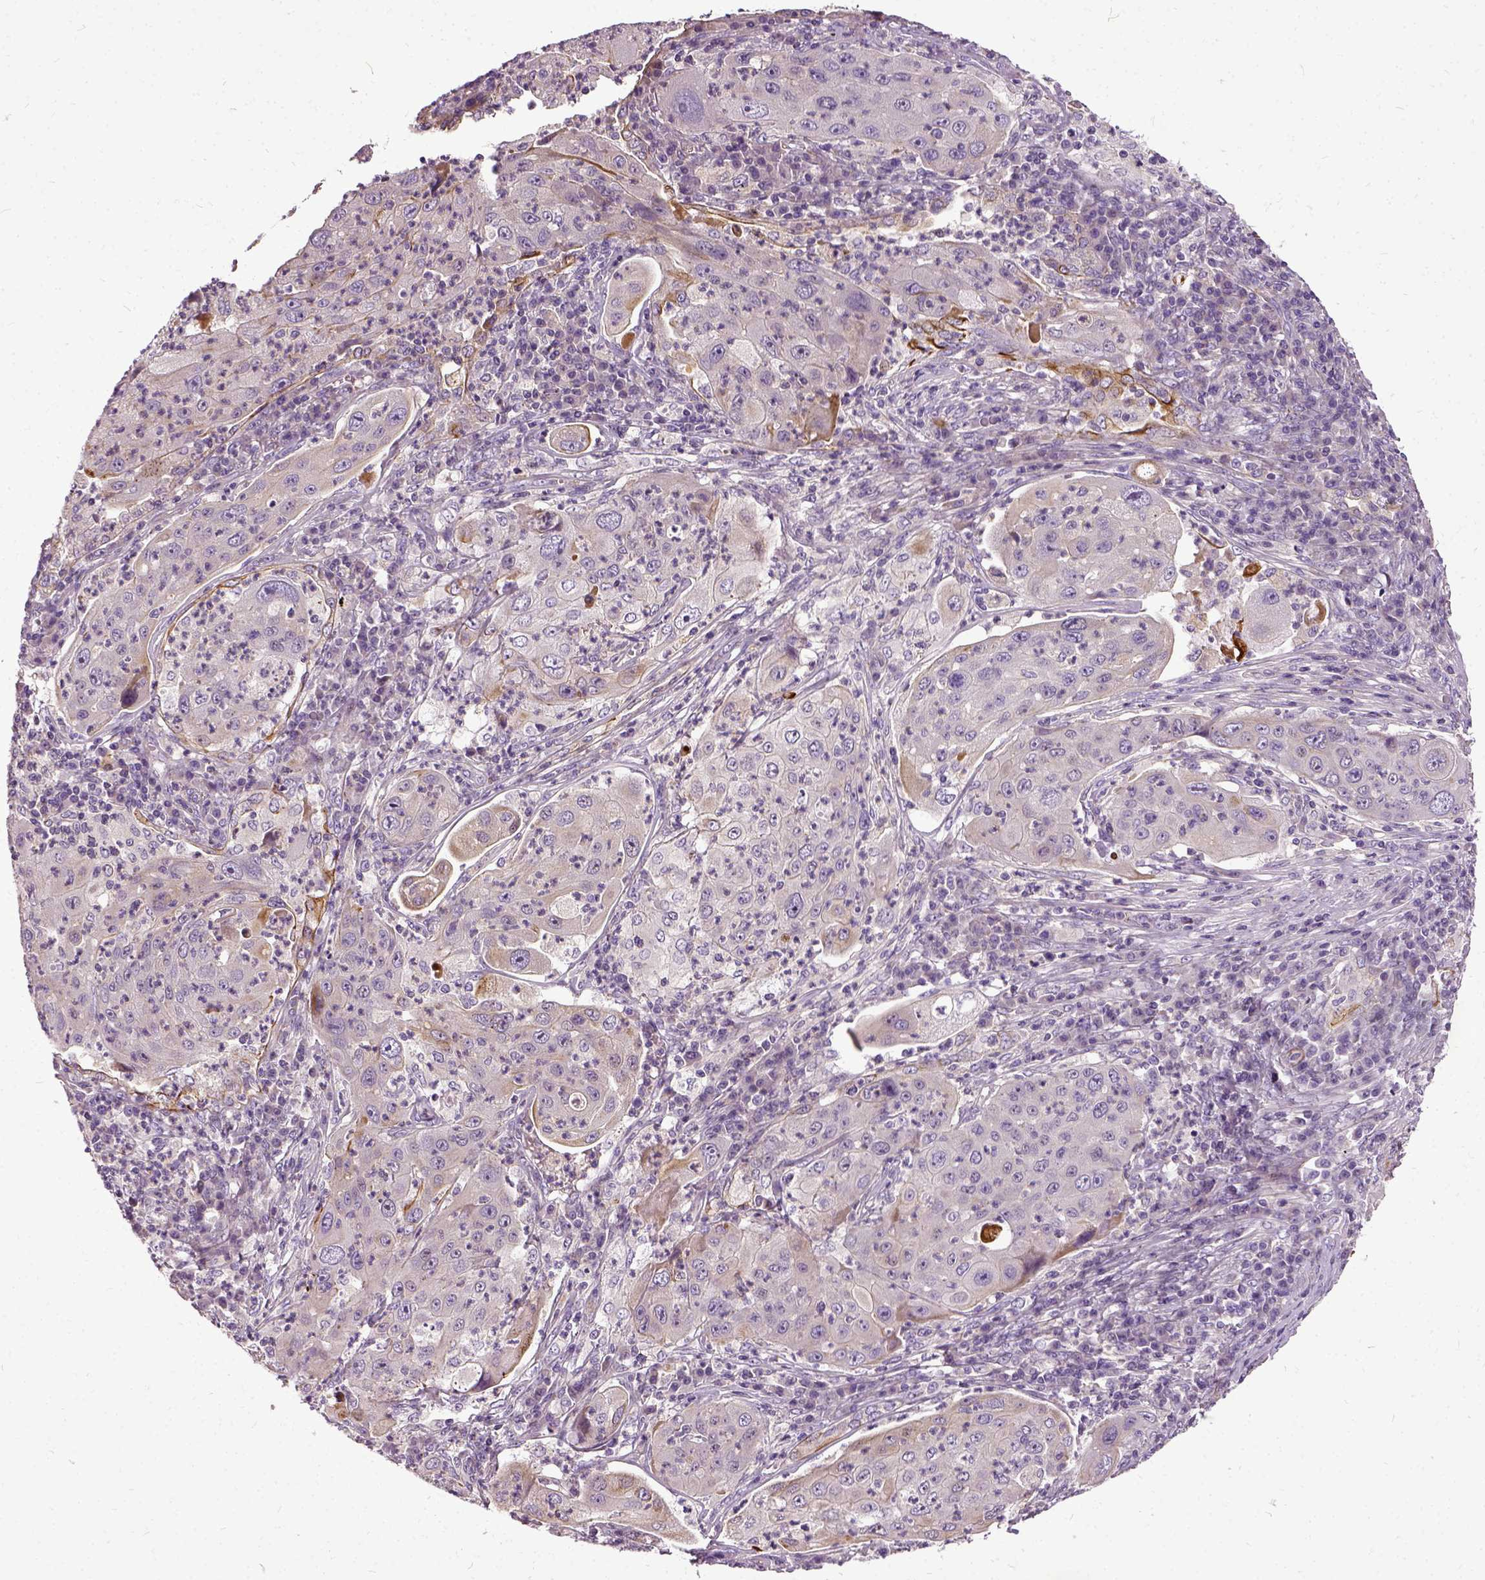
{"staining": {"intensity": "negative", "quantity": "none", "location": "none"}, "tissue": "lung cancer", "cell_type": "Tumor cells", "image_type": "cancer", "snomed": [{"axis": "morphology", "description": "Squamous cell carcinoma, NOS"}, {"axis": "topography", "description": "Lung"}], "caption": "A high-resolution micrograph shows IHC staining of lung cancer (squamous cell carcinoma), which exhibits no significant positivity in tumor cells.", "gene": "ILRUN", "patient": {"sex": "female", "age": 59}}